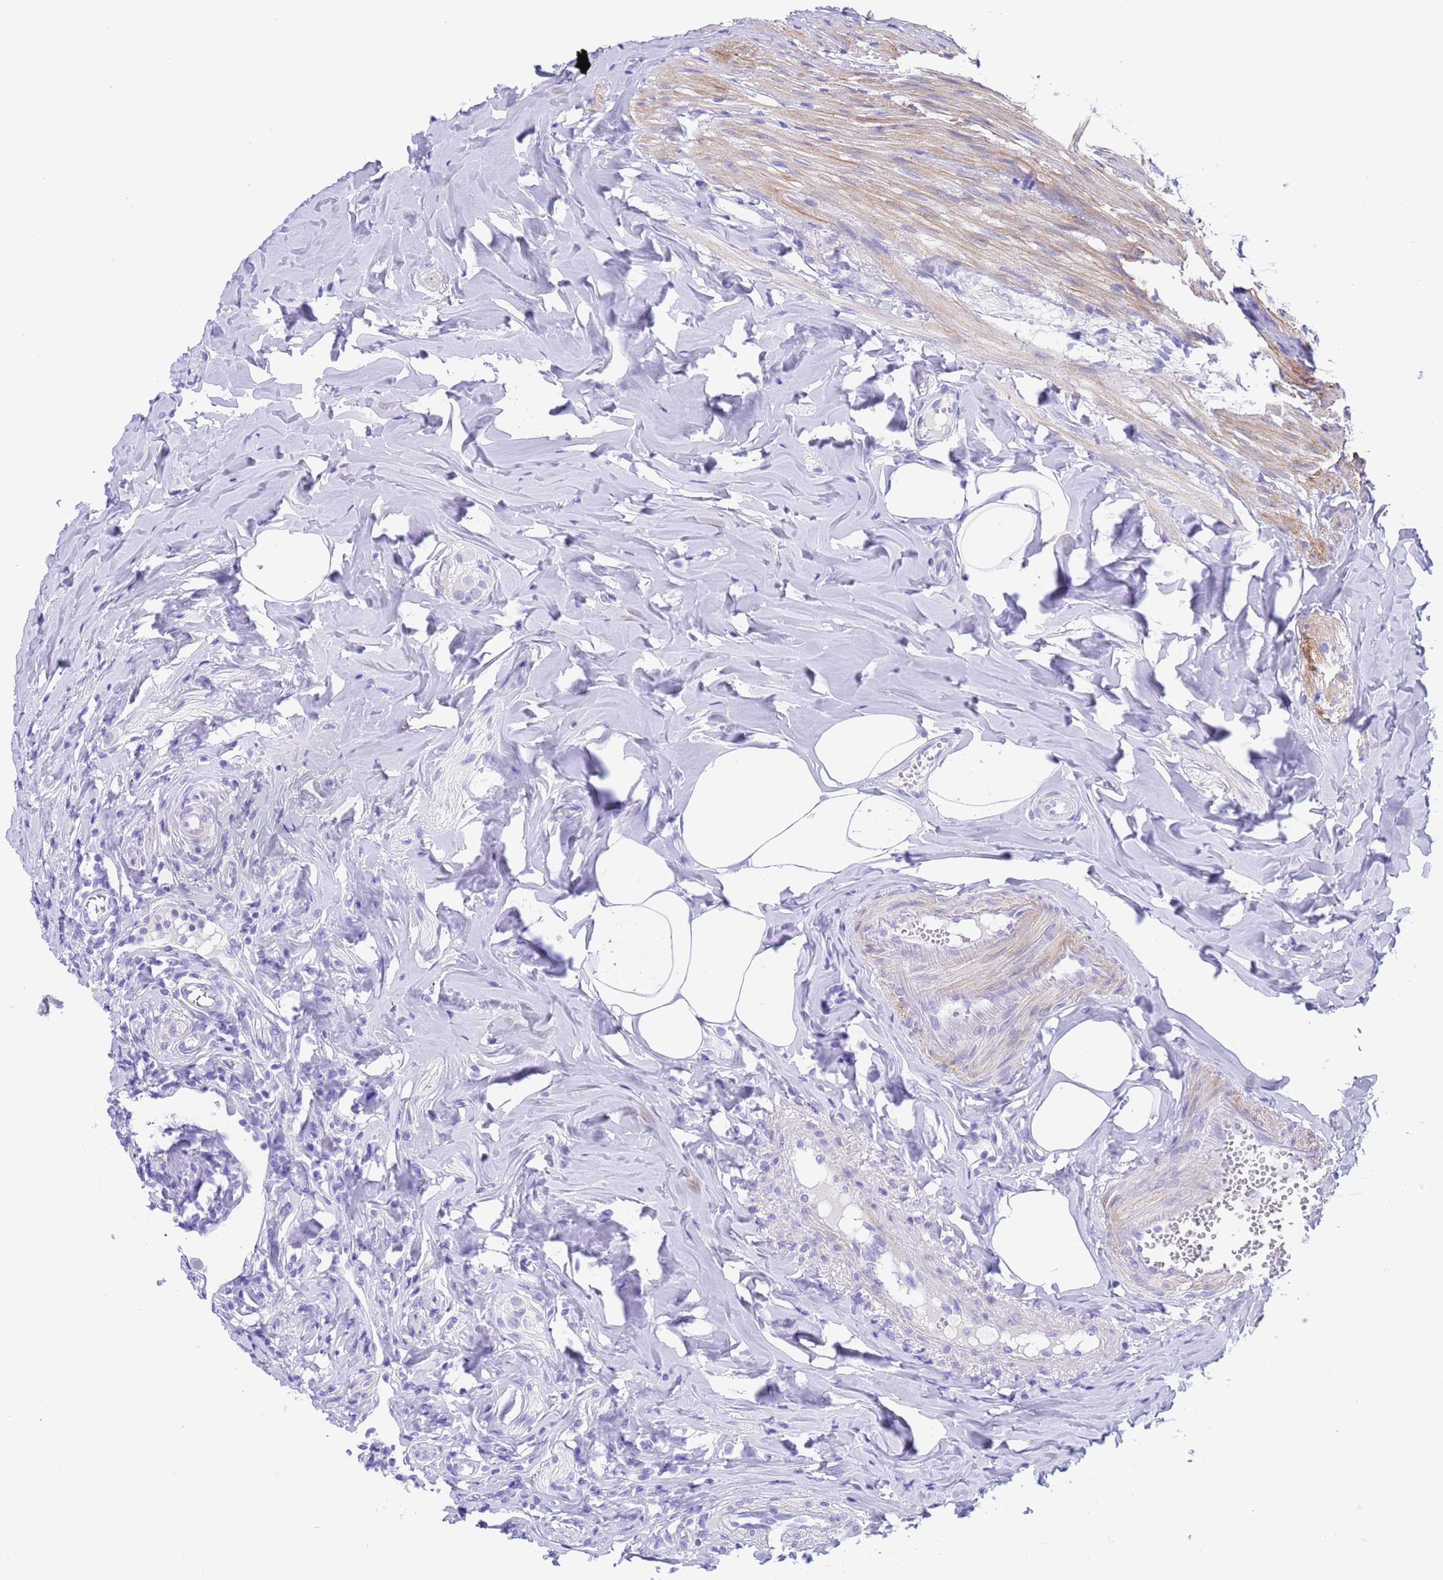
{"staining": {"intensity": "negative", "quantity": "none", "location": "none"}, "tissue": "appendix", "cell_type": "Glandular cells", "image_type": "normal", "snomed": [{"axis": "morphology", "description": "Normal tissue, NOS"}, {"axis": "topography", "description": "Appendix"}], "caption": "Immunohistochemistry (IHC) histopathology image of unremarkable appendix stained for a protein (brown), which reveals no expression in glandular cells.", "gene": "USP38", "patient": {"sex": "female", "age": 33}}